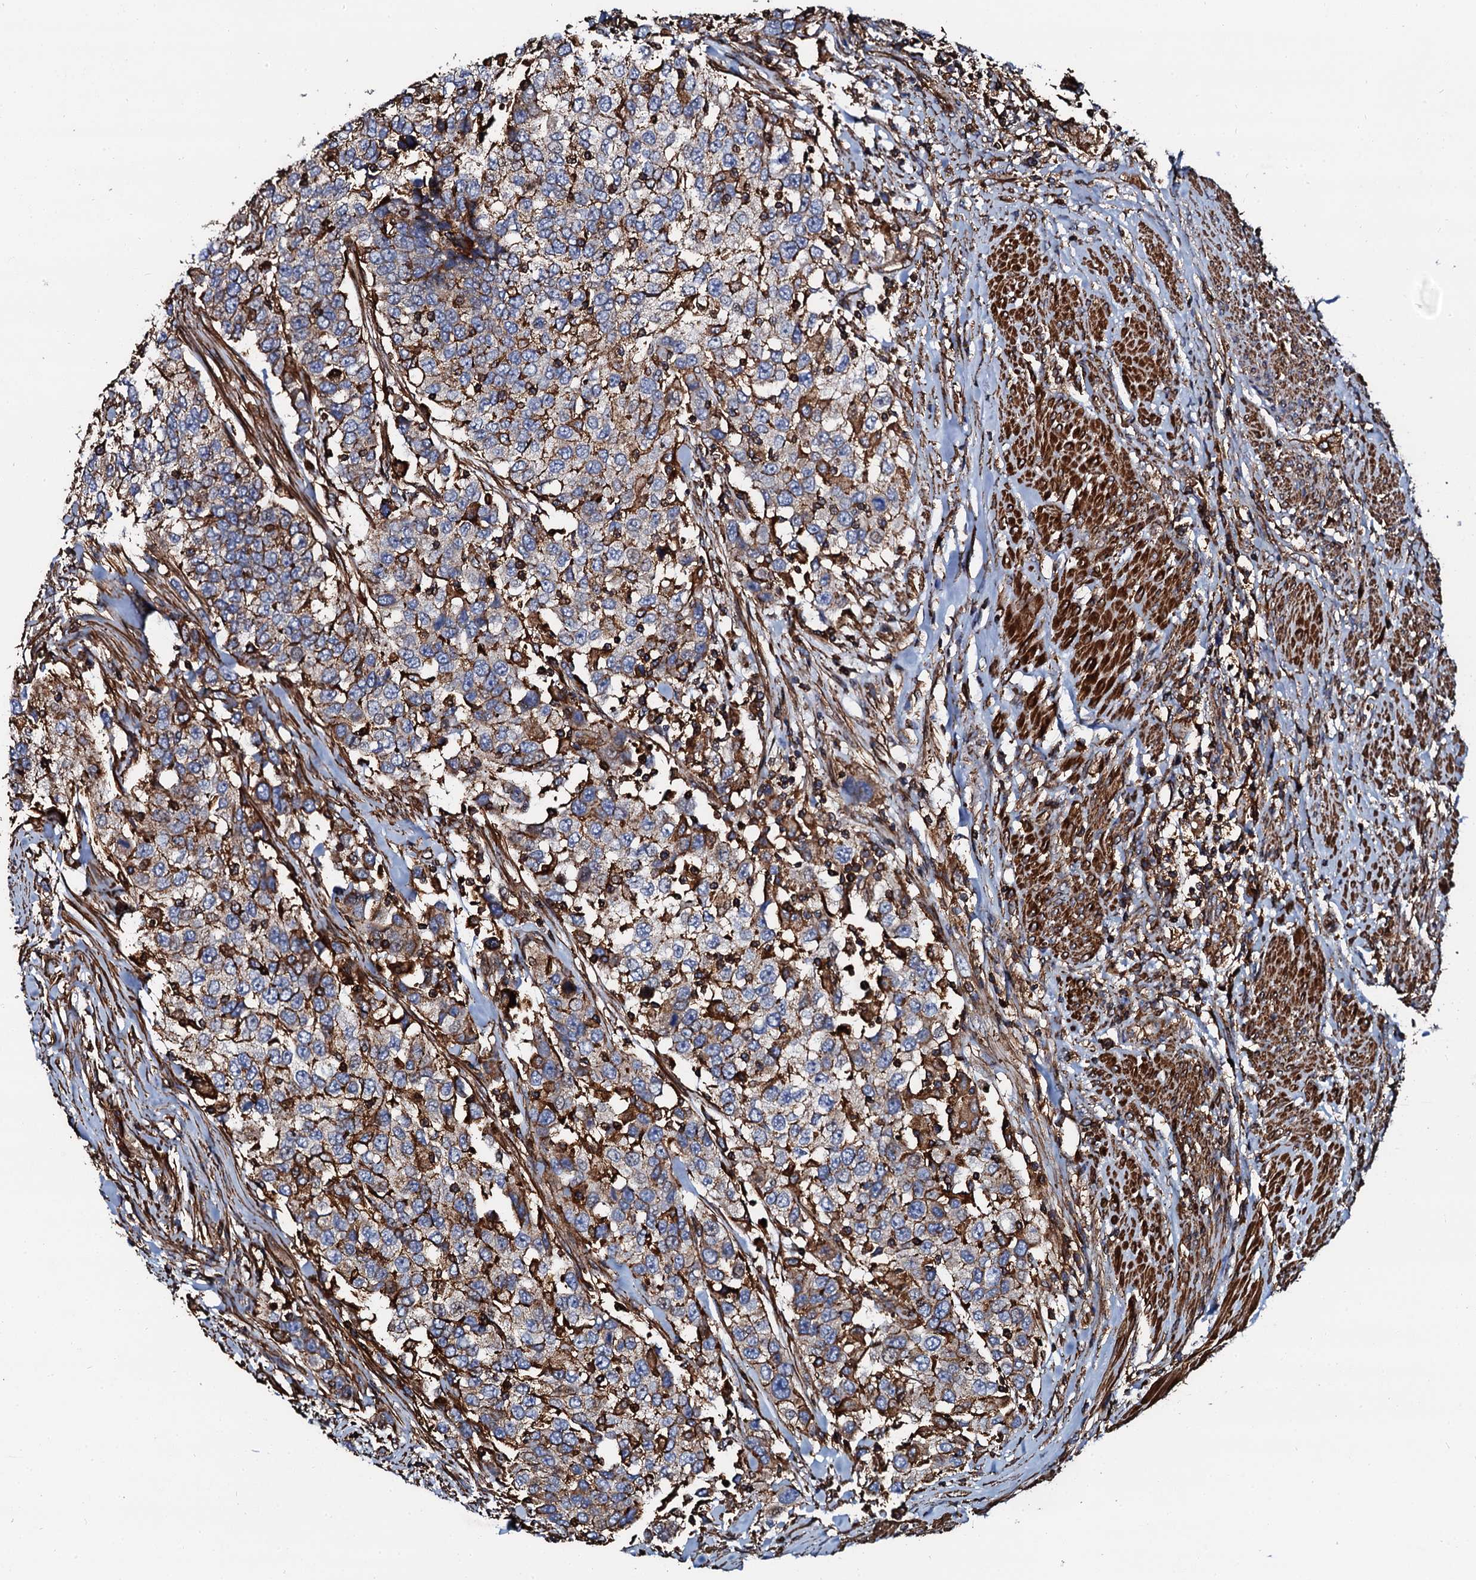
{"staining": {"intensity": "moderate", "quantity": "<25%", "location": "cytoplasmic/membranous"}, "tissue": "urothelial cancer", "cell_type": "Tumor cells", "image_type": "cancer", "snomed": [{"axis": "morphology", "description": "Urothelial carcinoma, High grade"}, {"axis": "topography", "description": "Urinary bladder"}], "caption": "Urothelial carcinoma (high-grade) was stained to show a protein in brown. There is low levels of moderate cytoplasmic/membranous staining in approximately <25% of tumor cells.", "gene": "INTS10", "patient": {"sex": "female", "age": 80}}